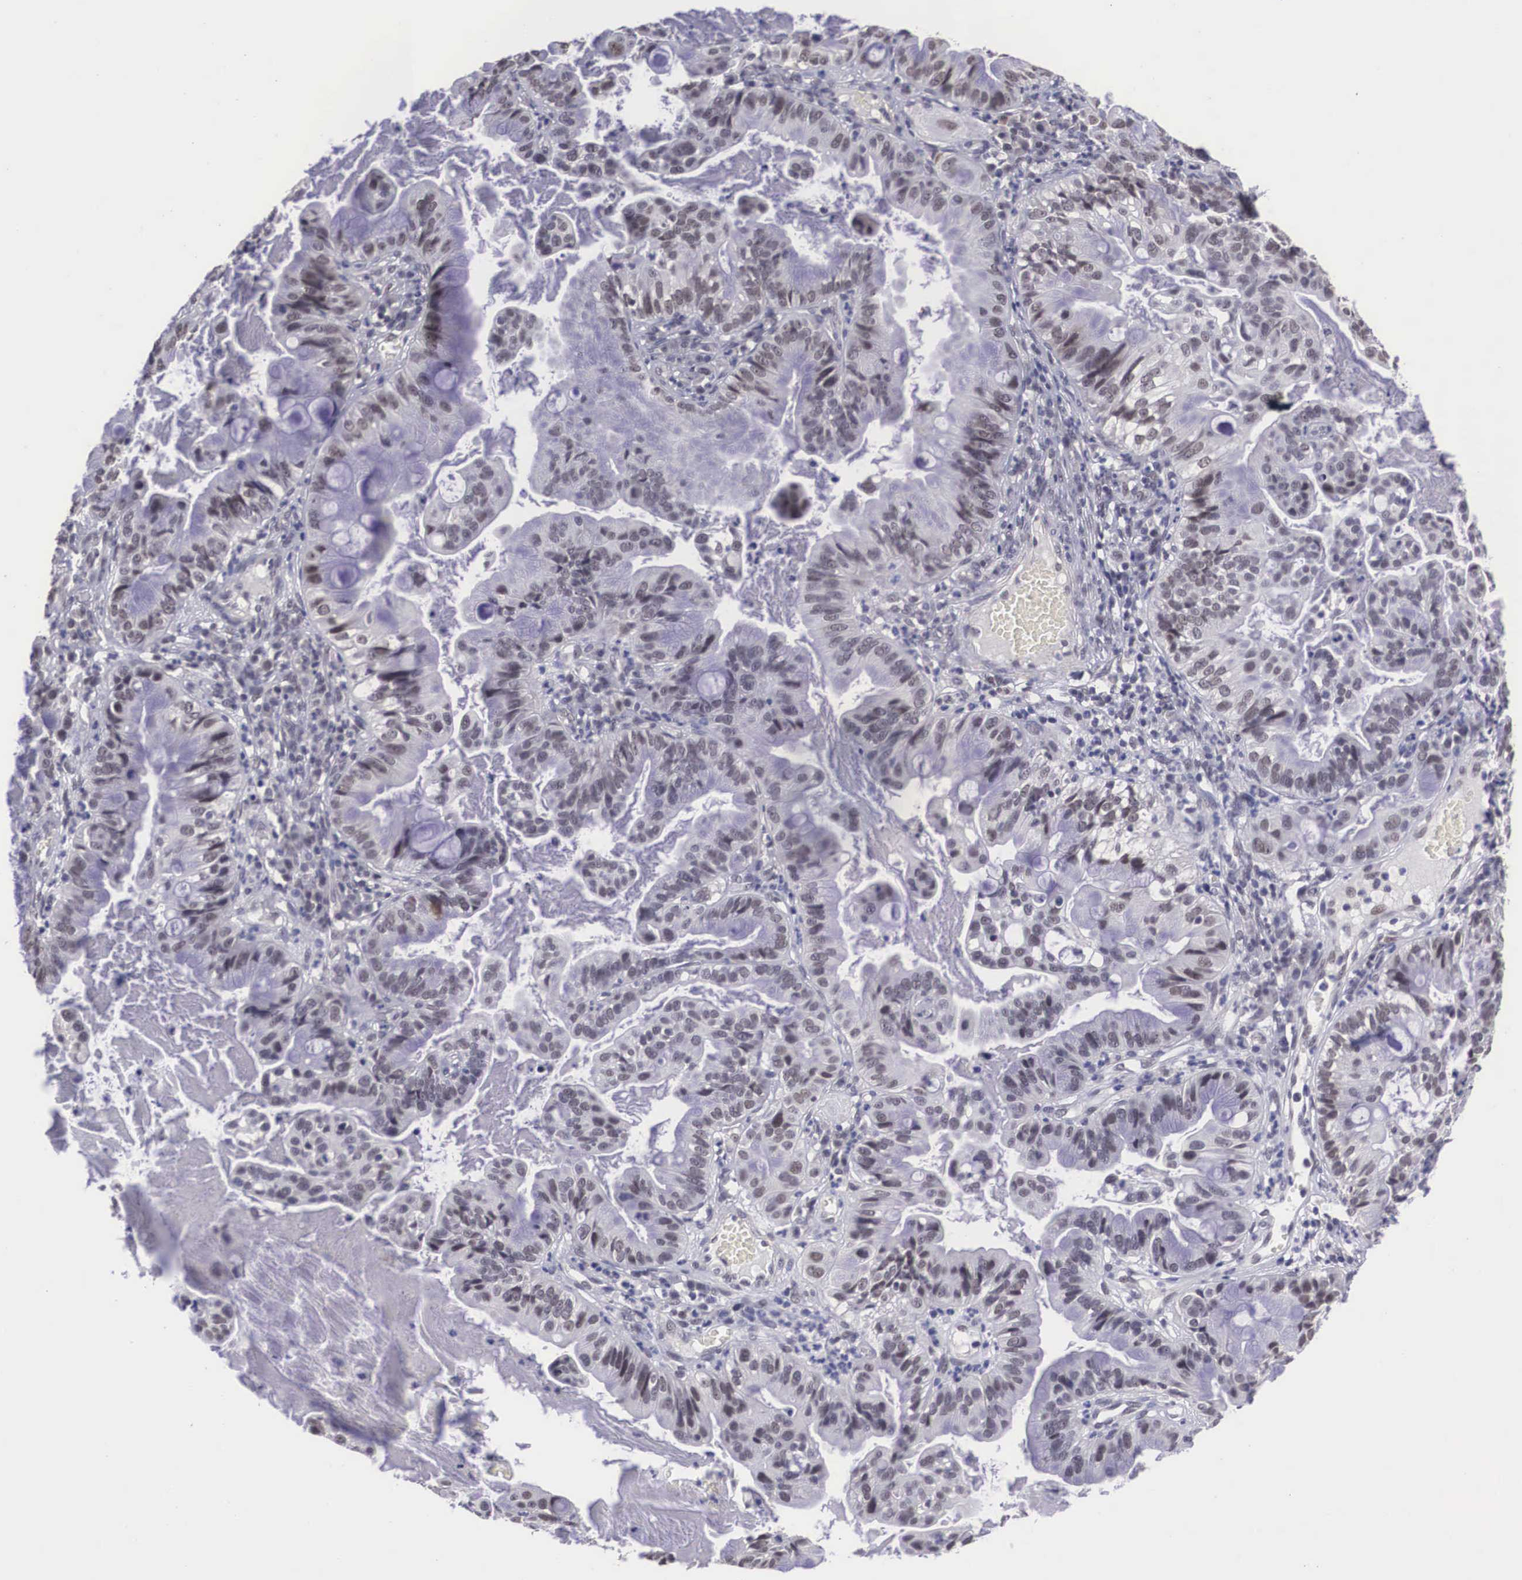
{"staining": {"intensity": "weak", "quantity": "<25%", "location": "nuclear"}, "tissue": "cervical cancer", "cell_type": "Tumor cells", "image_type": "cancer", "snomed": [{"axis": "morphology", "description": "Adenocarcinoma, NOS"}, {"axis": "topography", "description": "Cervix"}], "caption": "Adenocarcinoma (cervical) was stained to show a protein in brown. There is no significant expression in tumor cells.", "gene": "ZNF275", "patient": {"sex": "female", "age": 41}}